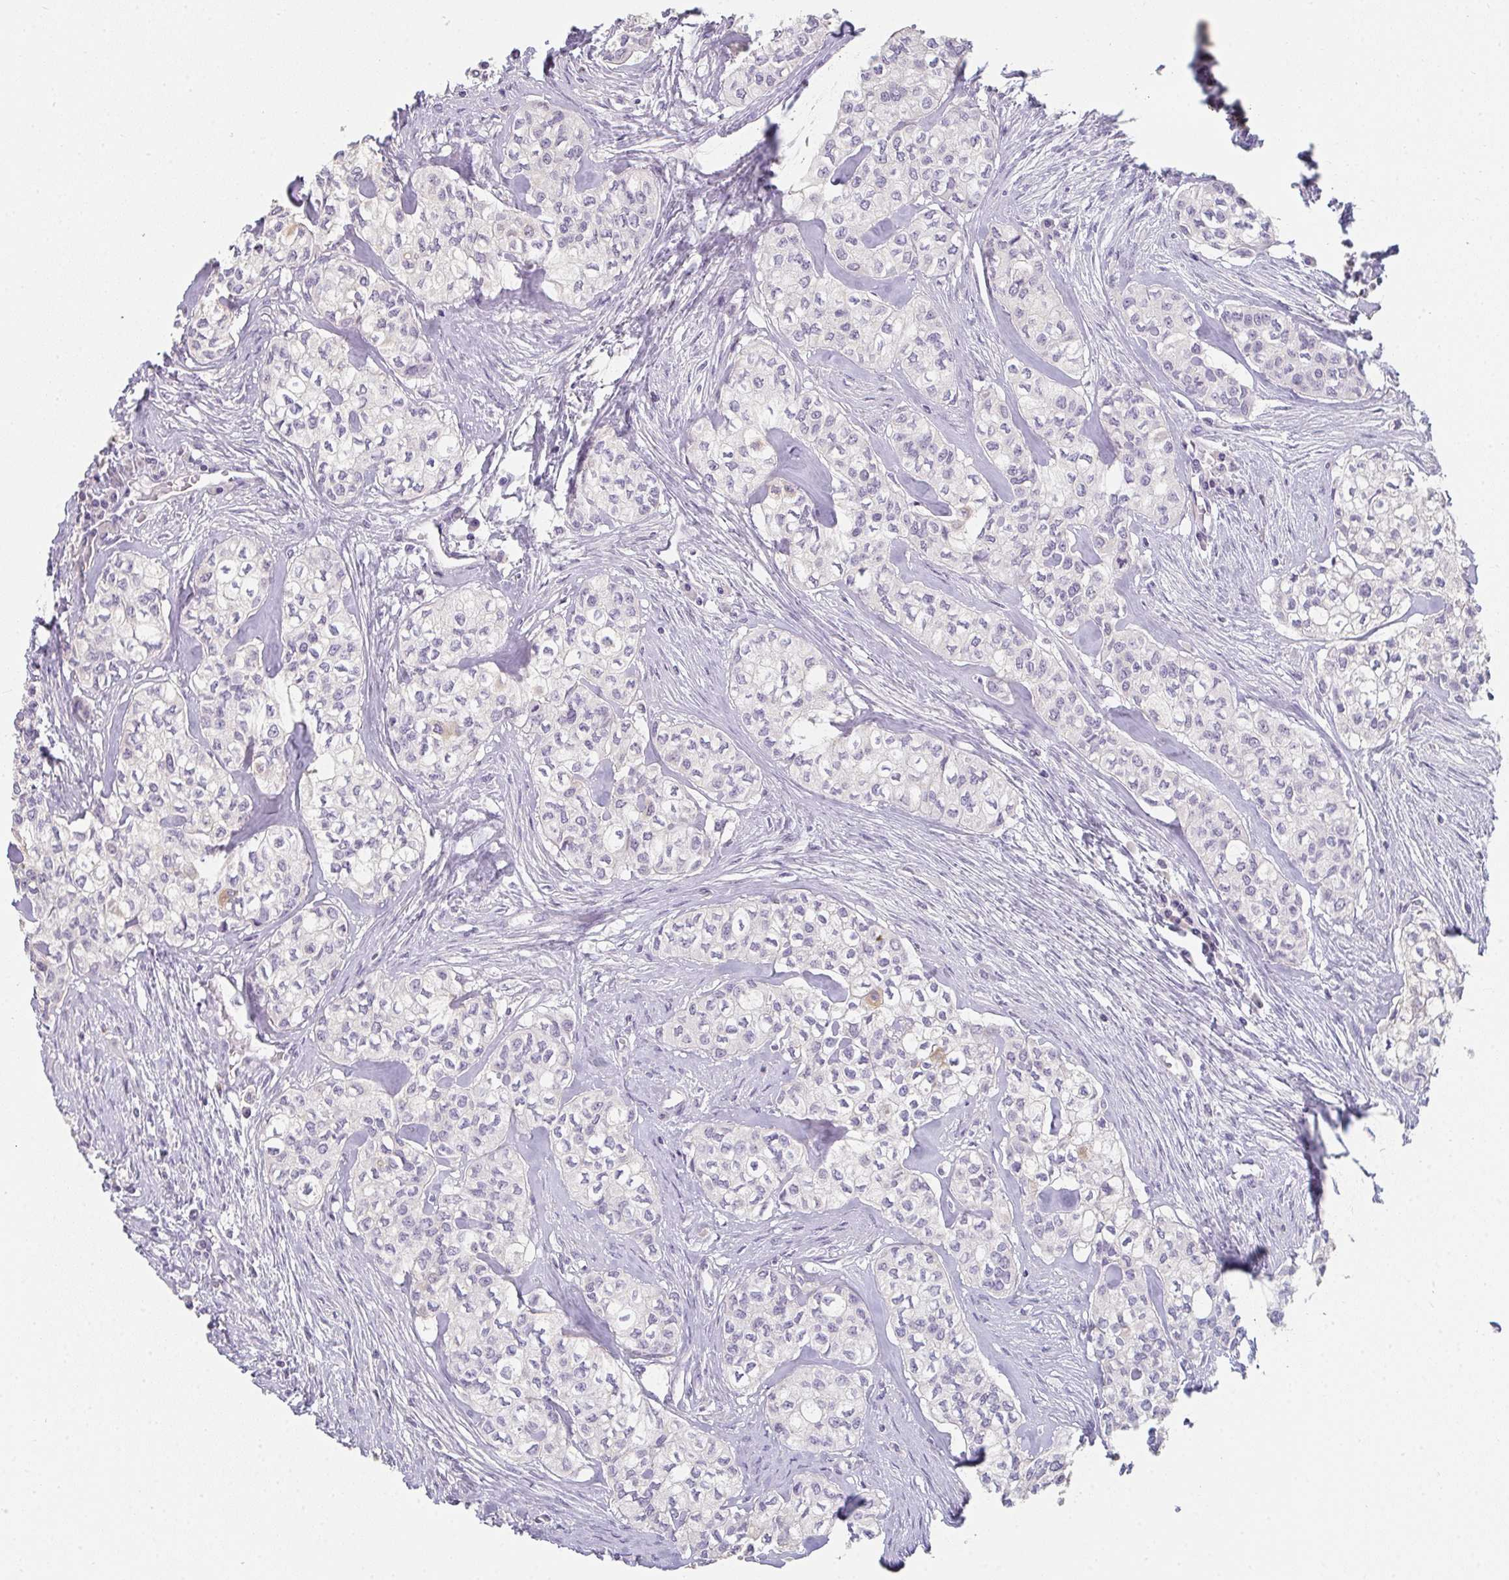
{"staining": {"intensity": "negative", "quantity": "none", "location": "none"}, "tissue": "head and neck cancer", "cell_type": "Tumor cells", "image_type": "cancer", "snomed": [{"axis": "morphology", "description": "Adenocarcinoma, NOS"}, {"axis": "topography", "description": "Head-Neck"}], "caption": "Immunohistochemistry (IHC) photomicrograph of head and neck cancer stained for a protein (brown), which reveals no expression in tumor cells.", "gene": "C1QTNF8", "patient": {"sex": "male", "age": 81}}